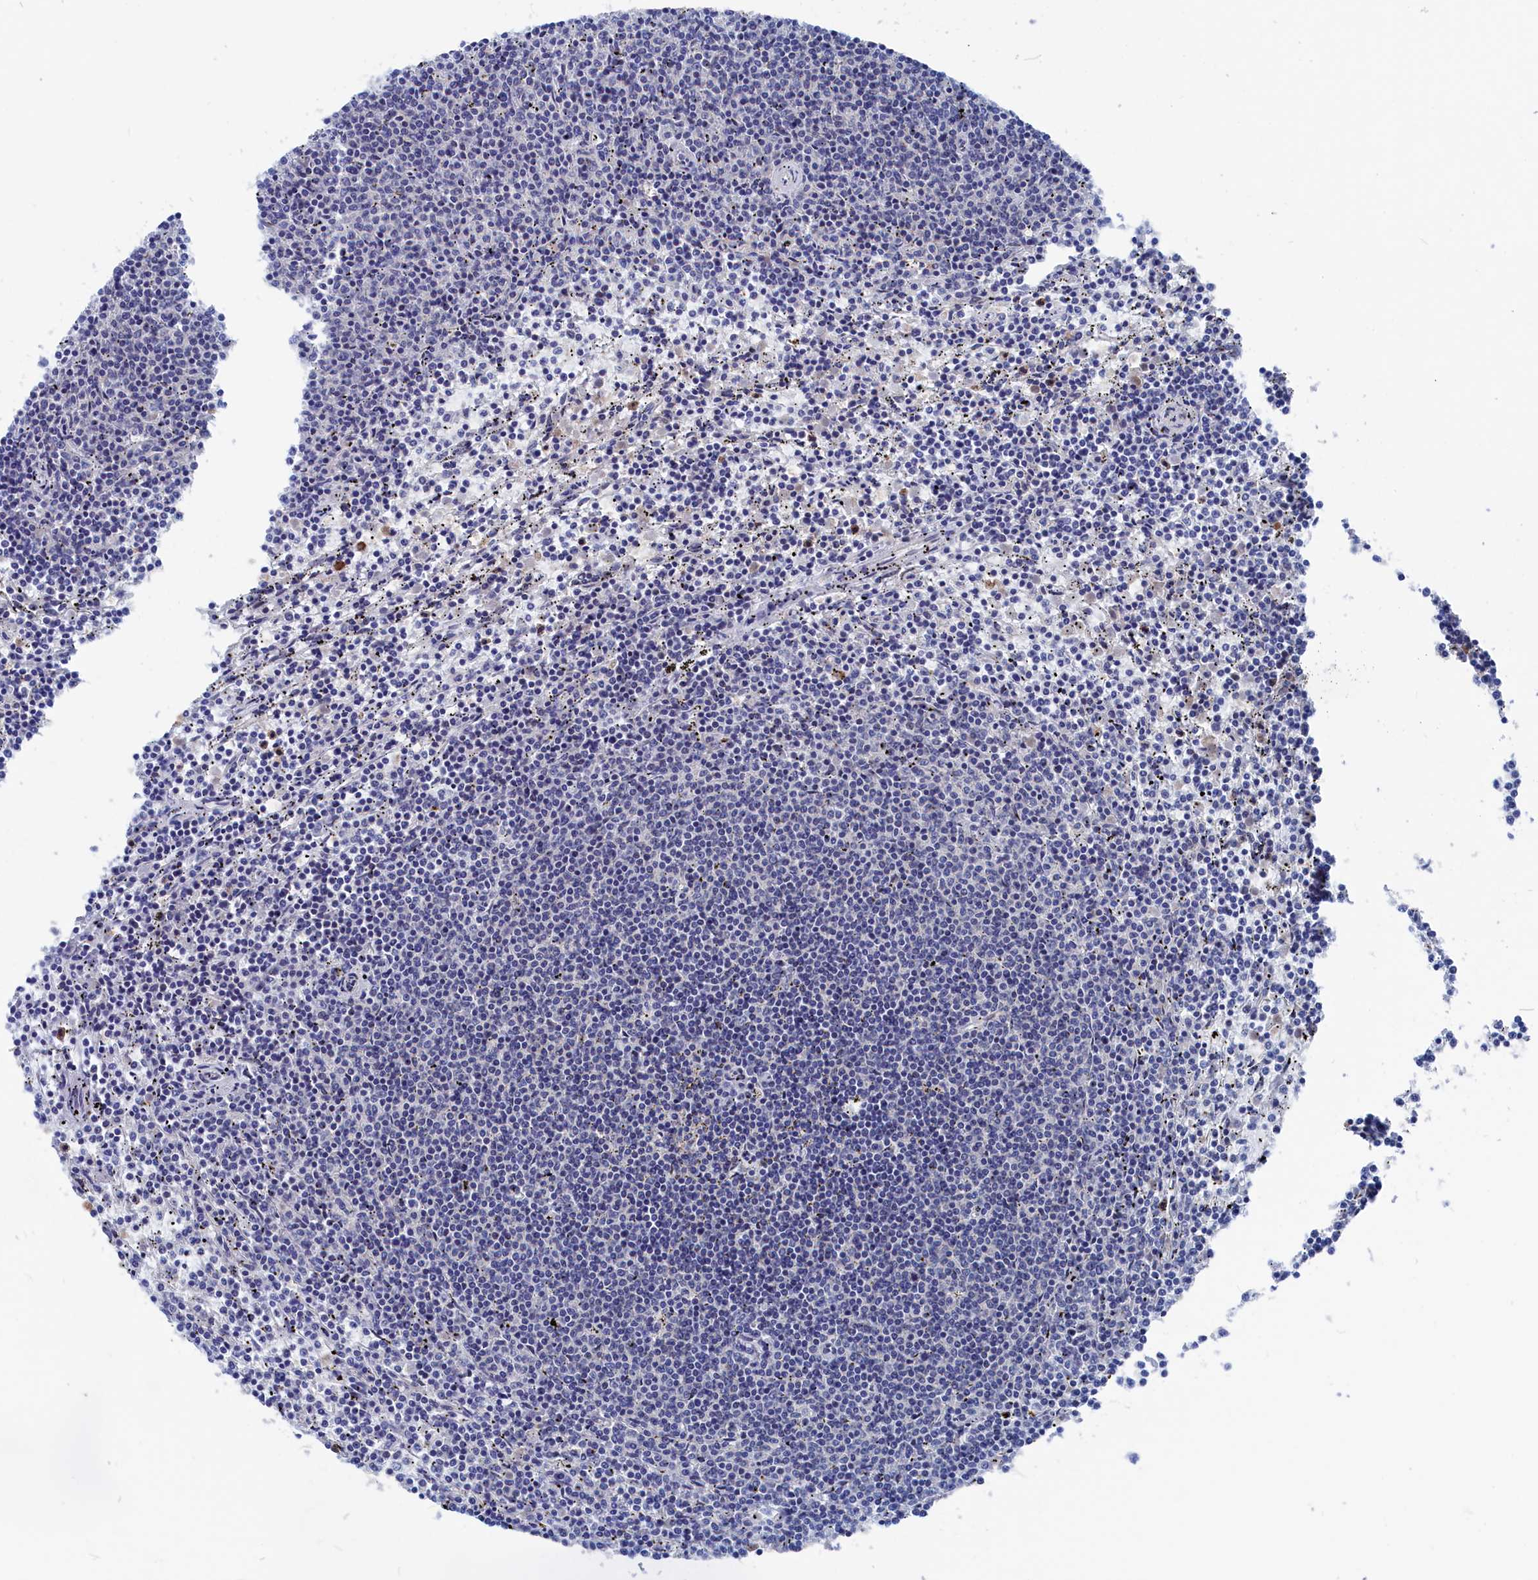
{"staining": {"intensity": "negative", "quantity": "none", "location": "none"}, "tissue": "lymphoma", "cell_type": "Tumor cells", "image_type": "cancer", "snomed": [{"axis": "morphology", "description": "Malignant lymphoma, non-Hodgkin's type, Low grade"}, {"axis": "topography", "description": "Spleen"}], "caption": "Tumor cells are negative for brown protein staining in malignant lymphoma, non-Hodgkin's type (low-grade). (Immunohistochemistry, brightfield microscopy, high magnification).", "gene": "MARCHF3", "patient": {"sex": "female", "age": 50}}